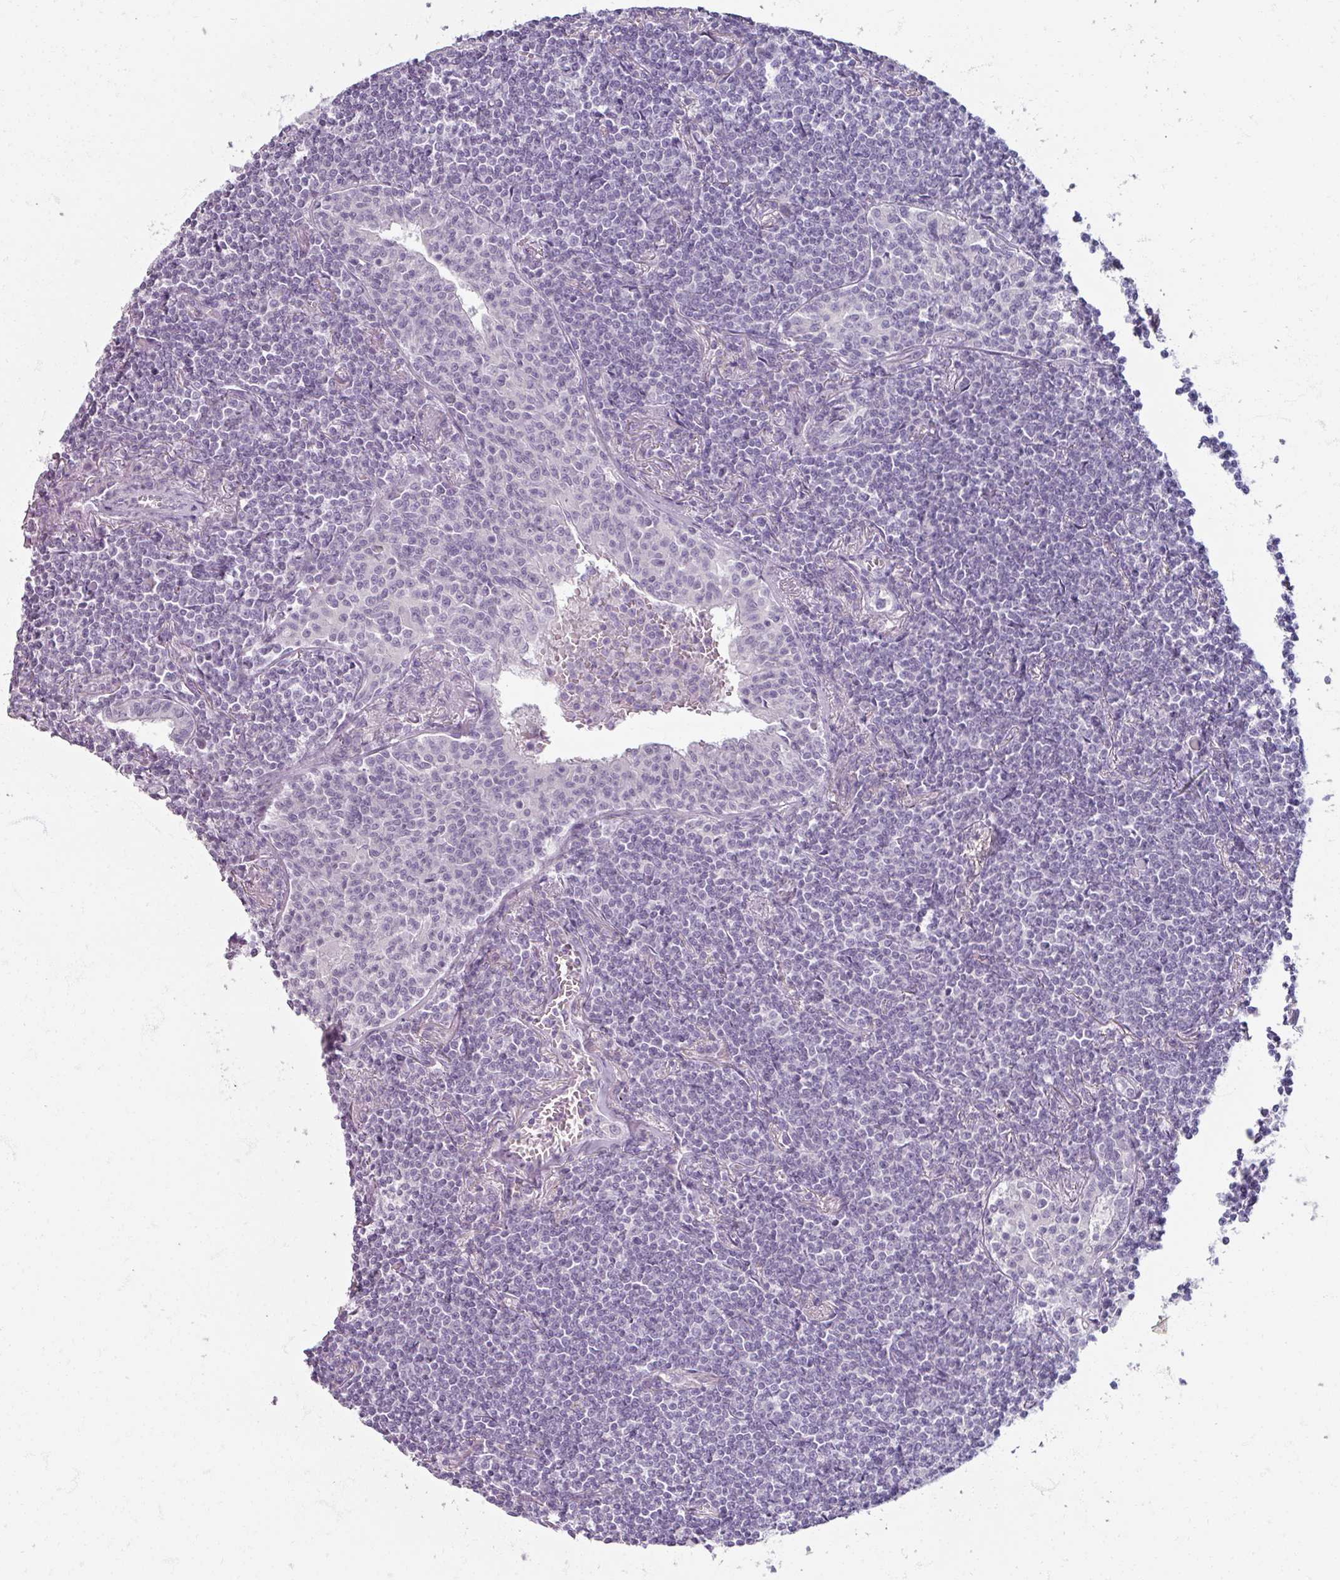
{"staining": {"intensity": "negative", "quantity": "none", "location": "none"}, "tissue": "lymphoma", "cell_type": "Tumor cells", "image_type": "cancer", "snomed": [{"axis": "morphology", "description": "Malignant lymphoma, non-Hodgkin's type, Low grade"}, {"axis": "topography", "description": "Lung"}], "caption": "Human lymphoma stained for a protein using IHC displays no expression in tumor cells.", "gene": "TG", "patient": {"sex": "female", "age": 71}}